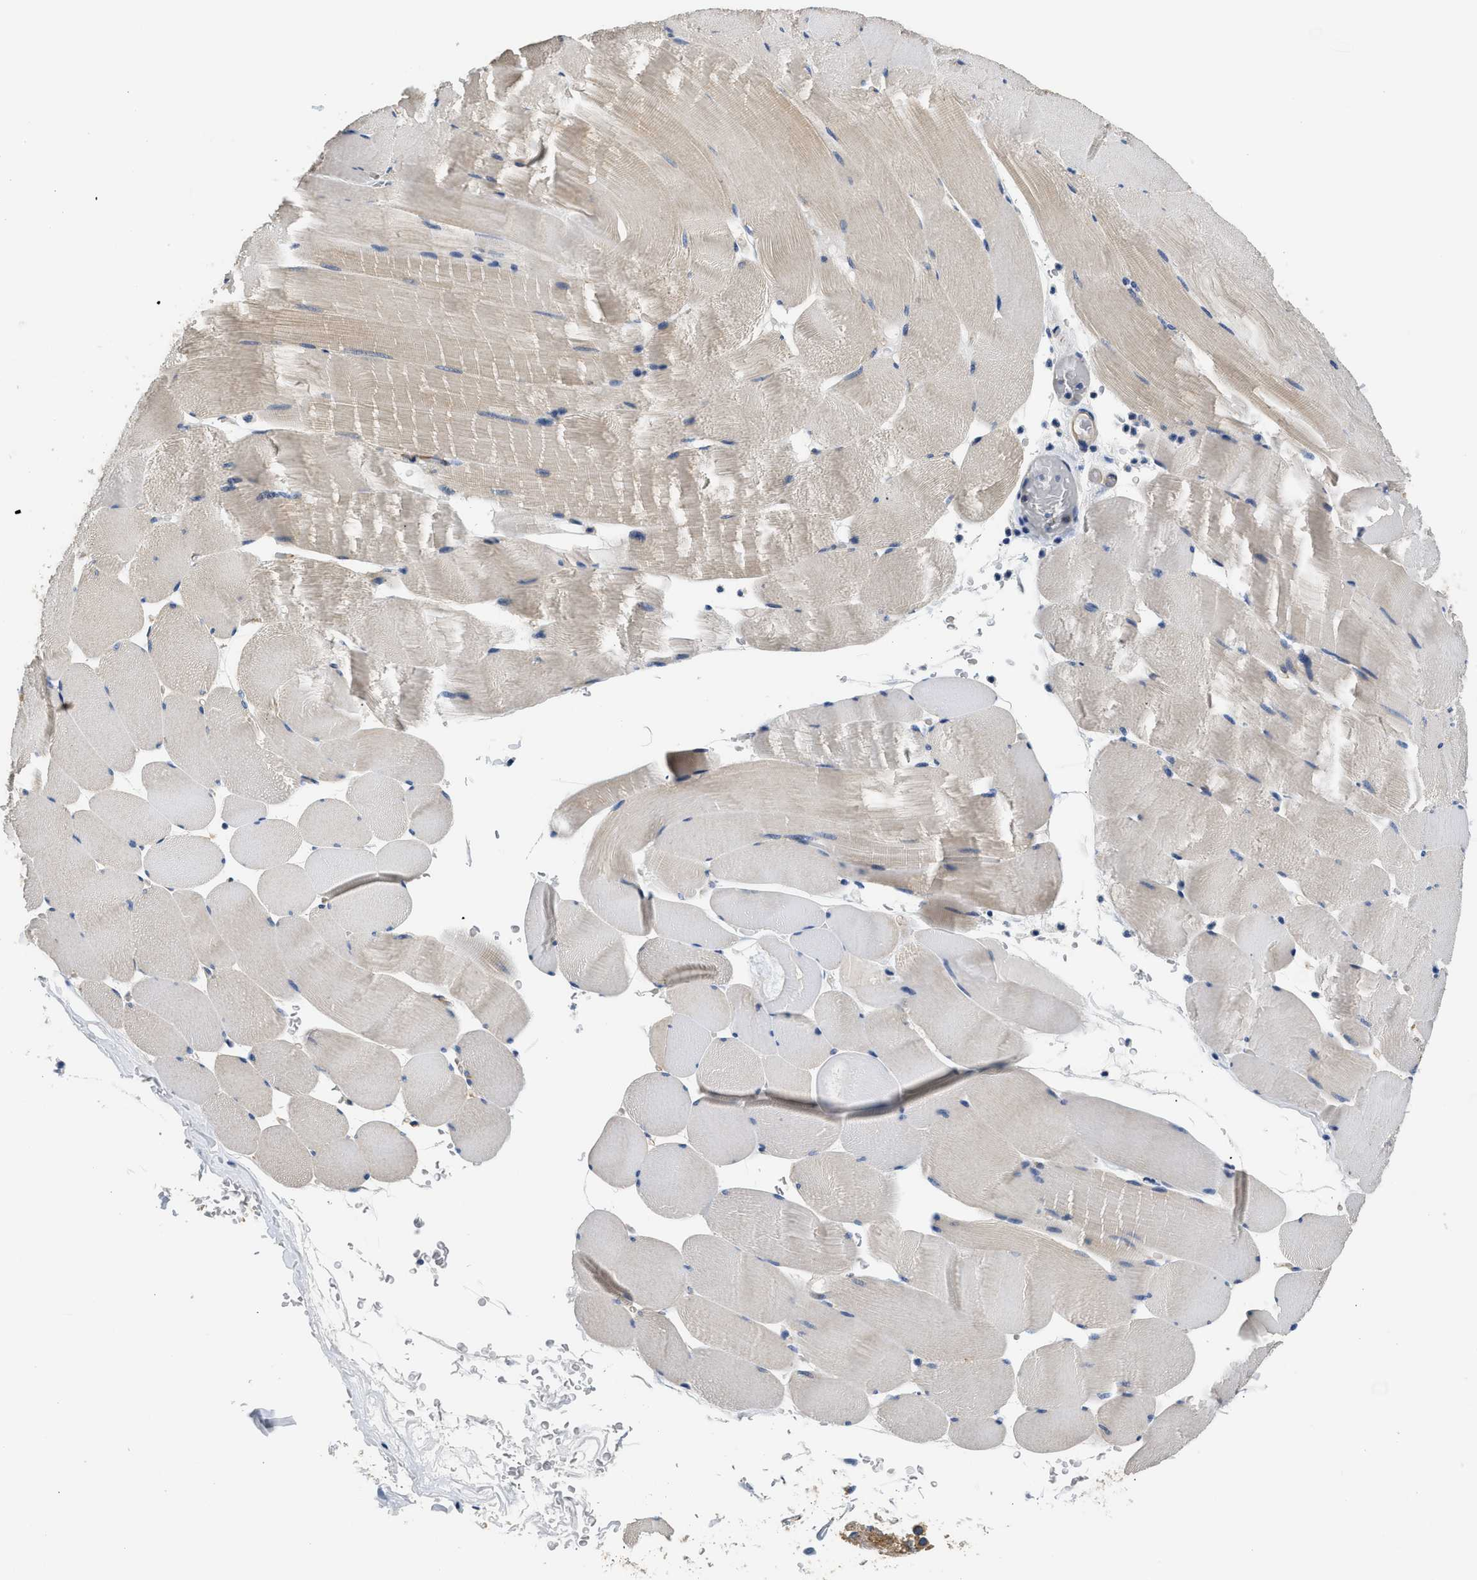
{"staining": {"intensity": "weak", "quantity": "25%-75%", "location": "cytoplasmic/membranous"}, "tissue": "skeletal muscle", "cell_type": "Myocytes", "image_type": "normal", "snomed": [{"axis": "morphology", "description": "Normal tissue, NOS"}, {"axis": "topography", "description": "Skeletal muscle"}], "caption": "IHC (DAB) staining of benign skeletal muscle shows weak cytoplasmic/membranous protein positivity in approximately 25%-75% of myocytes.", "gene": "CSDE1", "patient": {"sex": "male", "age": 62}}